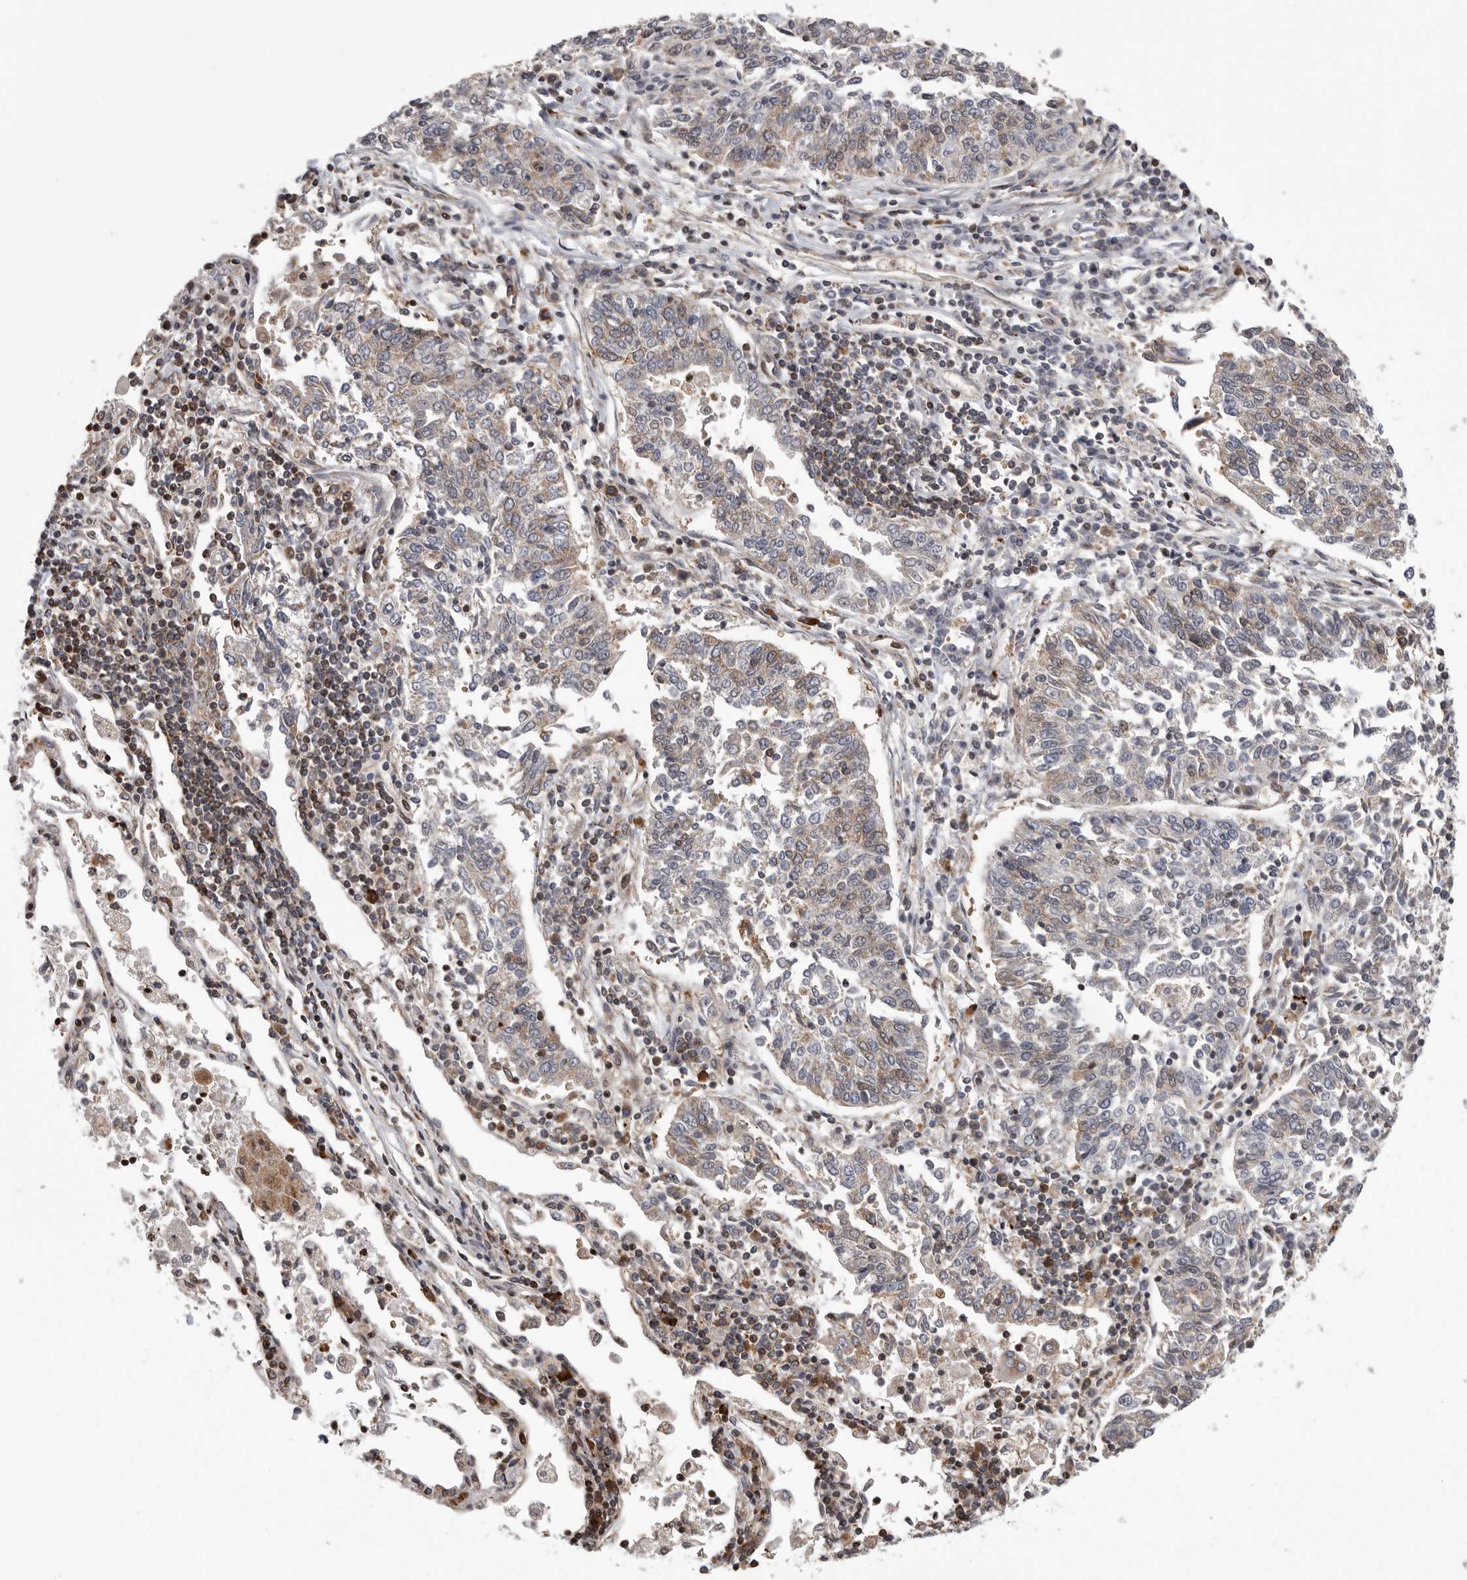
{"staining": {"intensity": "weak", "quantity": "25%-75%", "location": "cytoplasmic/membranous"}, "tissue": "lung cancer", "cell_type": "Tumor cells", "image_type": "cancer", "snomed": [{"axis": "morphology", "description": "Normal tissue, NOS"}, {"axis": "morphology", "description": "Squamous cell carcinoma, NOS"}, {"axis": "topography", "description": "Cartilage tissue"}, {"axis": "topography", "description": "Lung"}, {"axis": "topography", "description": "Peripheral nerve tissue"}], "caption": "Immunohistochemistry (IHC) (DAB (3,3'-diaminobenzidine)) staining of lung cancer shows weak cytoplasmic/membranous protein expression in about 25%-75% of tumor cells. (Stains: DAB in brown, nuclei in blue, Microscopy: brightfield microscopy at high magnification).", "gene": "OXR1", "patient": {"sex": "female", "age": 49}}